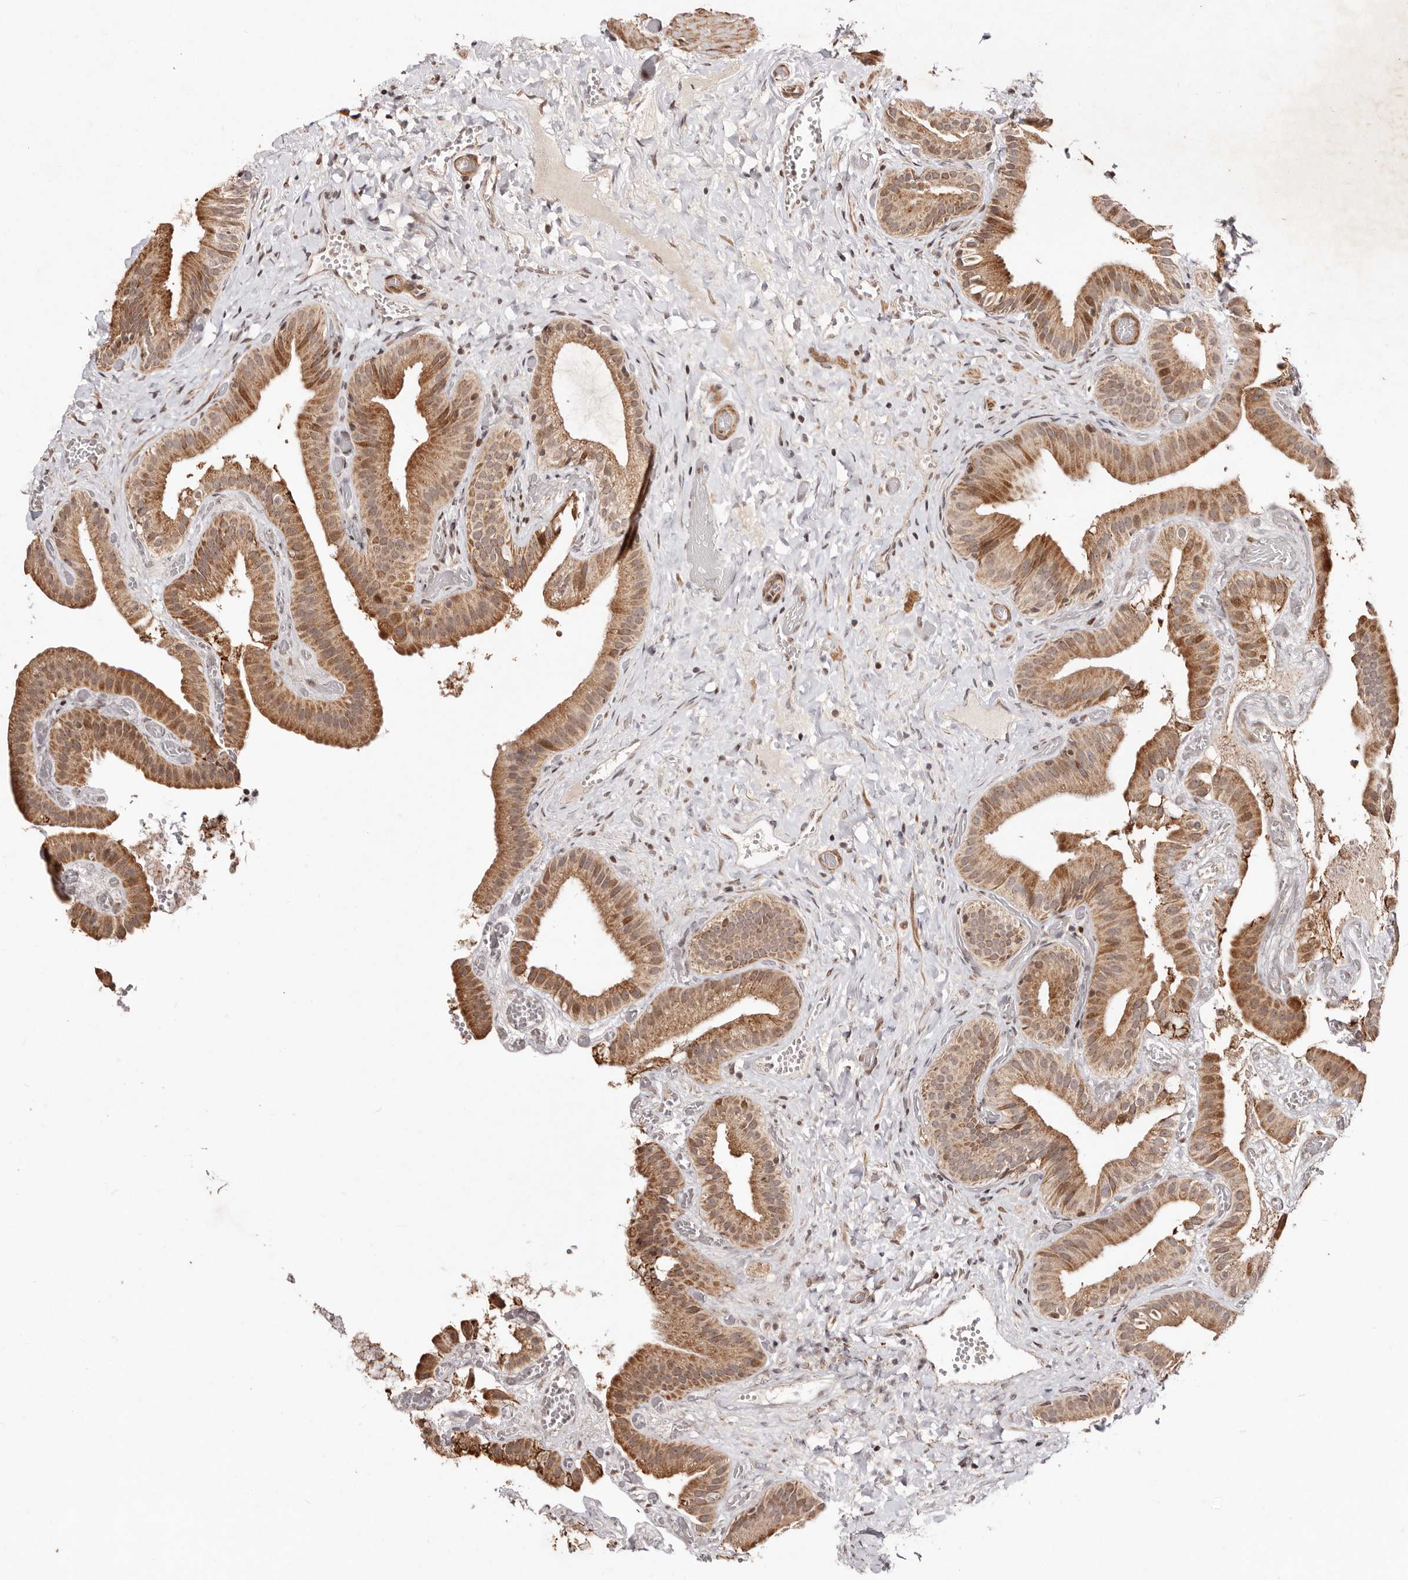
{"staining": {"intensity": "moderate", "quantity": ">75%", "location": "cytoplasmic/membranous,nuclear"}, "tissue": "gallbladder", "cell_type": "Glandular cells", "image_type": "normal", "snomed": [{"axis": "morphology", "description": "Normal tissue, NOS"}, {"axis": "topography", "description": "Gallbladder"}], "caption": "Benign gallbladder was stained to show a protein in brown. There is medium levels of moderate cytoplasmic/membranous,nuclear expression in approximately >75% of glandular cells.", "gene": "HIVEP3", "patient": {"sex": "female", "age": 64}}